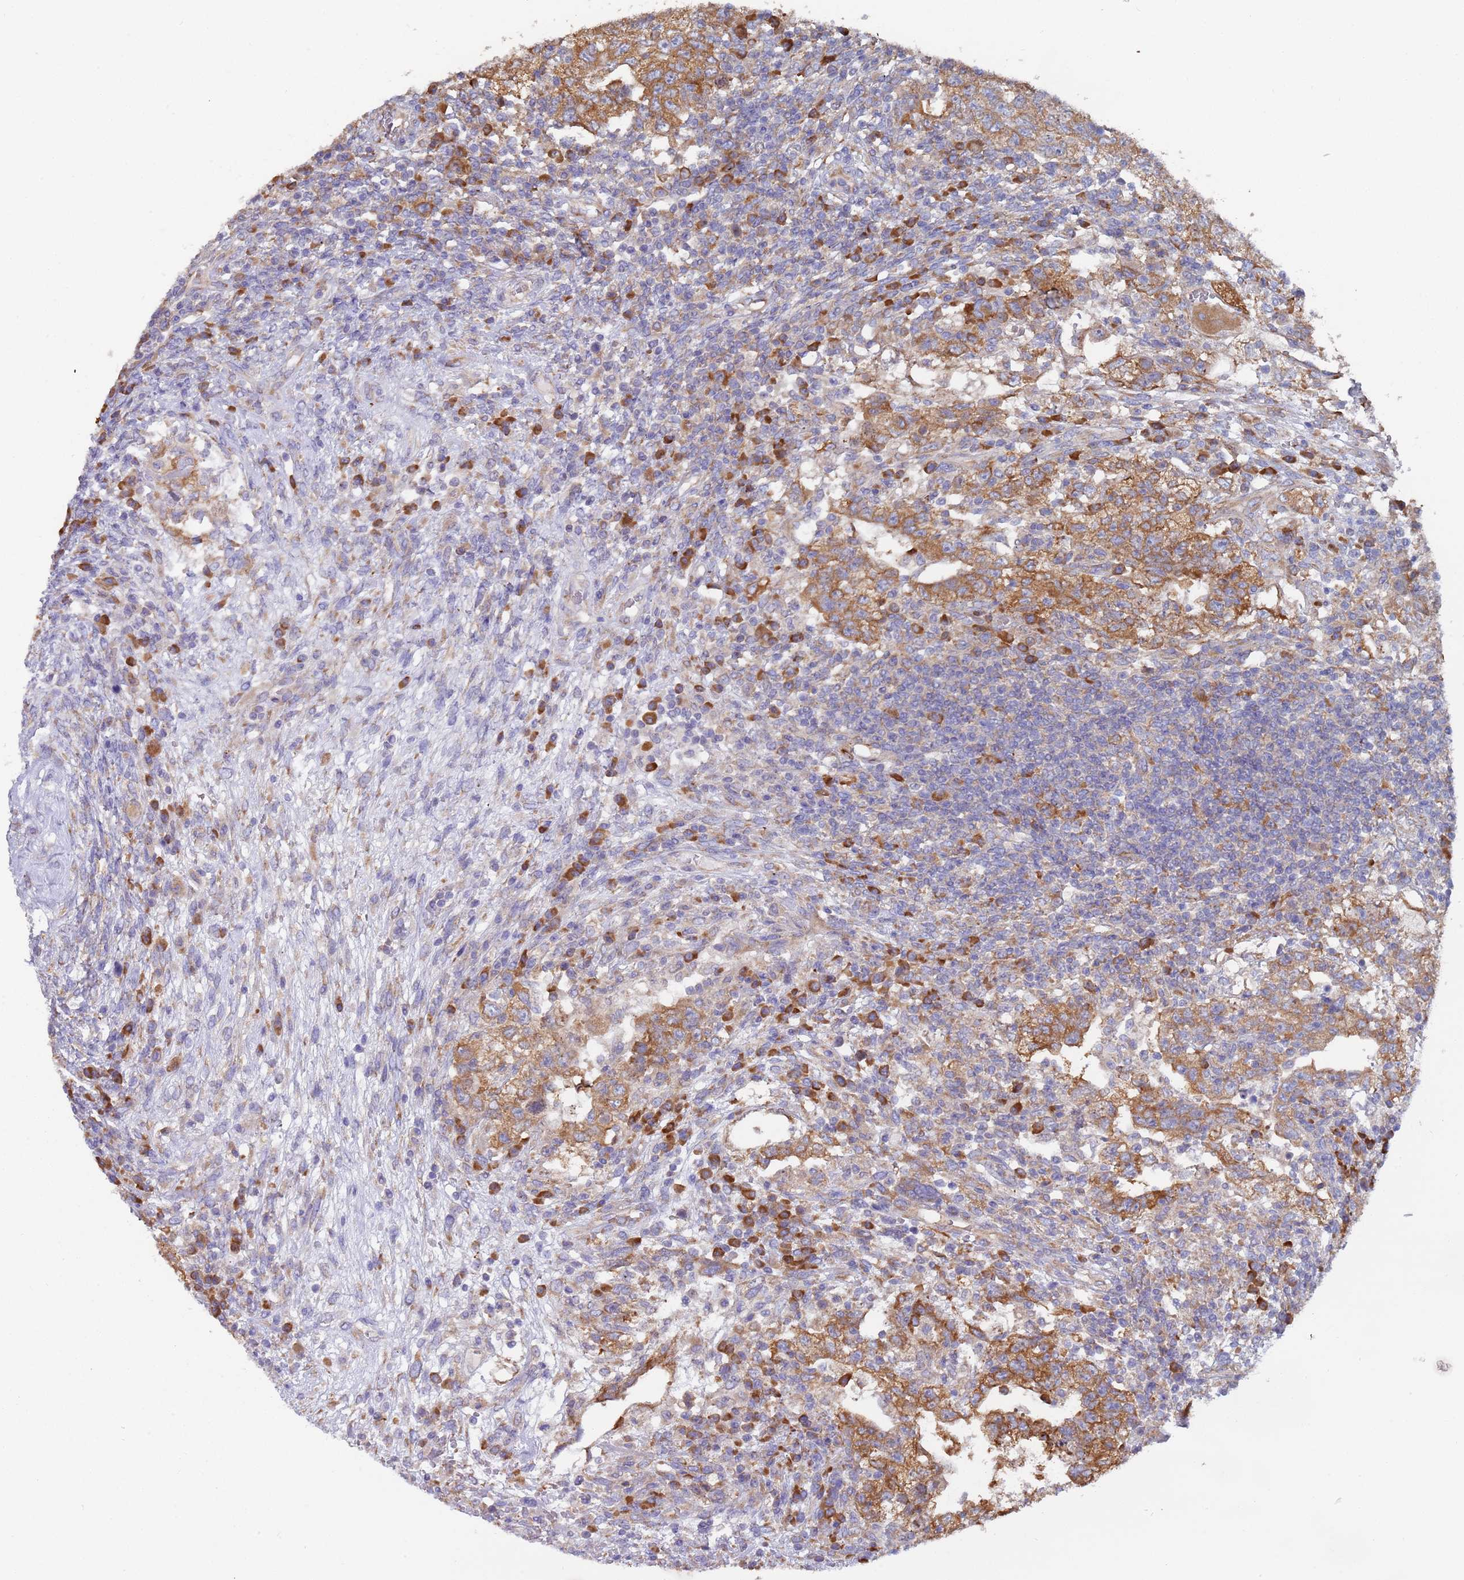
{"staining": {"intensity": "moderate", "quantity": ">75%", "location": "cytoplasmic/membranous"}, "tissue": "testis cancer", "cell_type": "Tumor cells", "image_type": "cancer", "snomed": [{"axis": "morphology", "description": "Carcinoma, Embryonal, NOS"}, {"axis": "topography", "description": "Testis"}], "caption": "Tumor cells exhibit moderate cytoplasmic/membranous expression in about >75% of cells in testis cancer (embryonal carcinoma). Ihc stains the protein in brown and the nuclei are stained blue.", "gene": "ZNF844", "patient": {"sex": "male", "age": 26}}